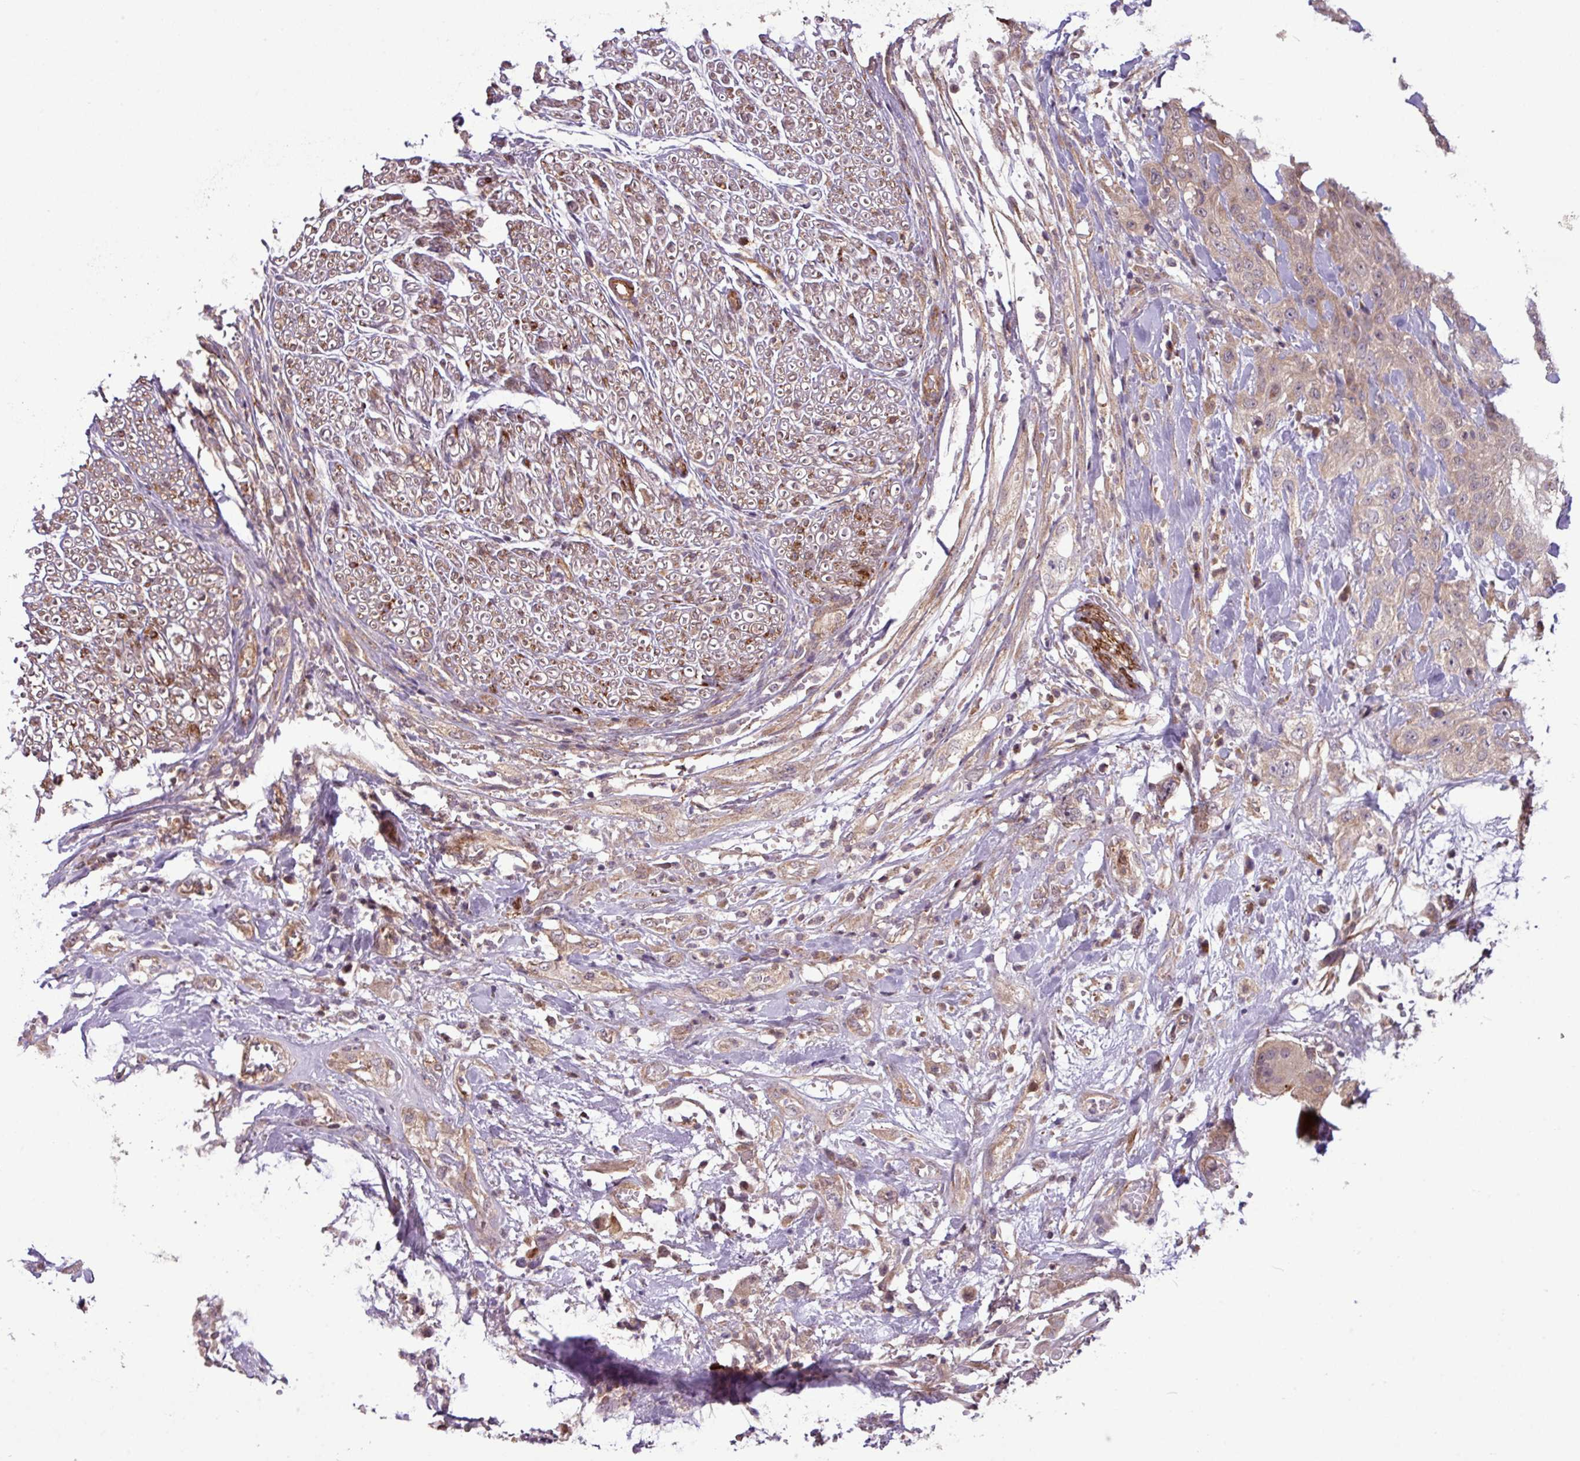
{"staining": {"intensity": "weak", "quantity": "25%-75%", "location": "cytoplasmic/membranous"}, "tissue": "head and neck cancer", "cell_type": "Tumor cells", "image_type": "cancer", "snomed": [{"axis": "morphology", "description": "Squamous cell carcinoma, NOS"}, {"axis": "topography", "description": "Head-Neck"}], "caption": "Weak cytoplasmic/membranous protein staining is present in approximately 25%-75% of tumor cells in squamous cell carcinoma (head and neck).", "gene": "XIAP", "patient": {"sex": "female", "age": 43}}